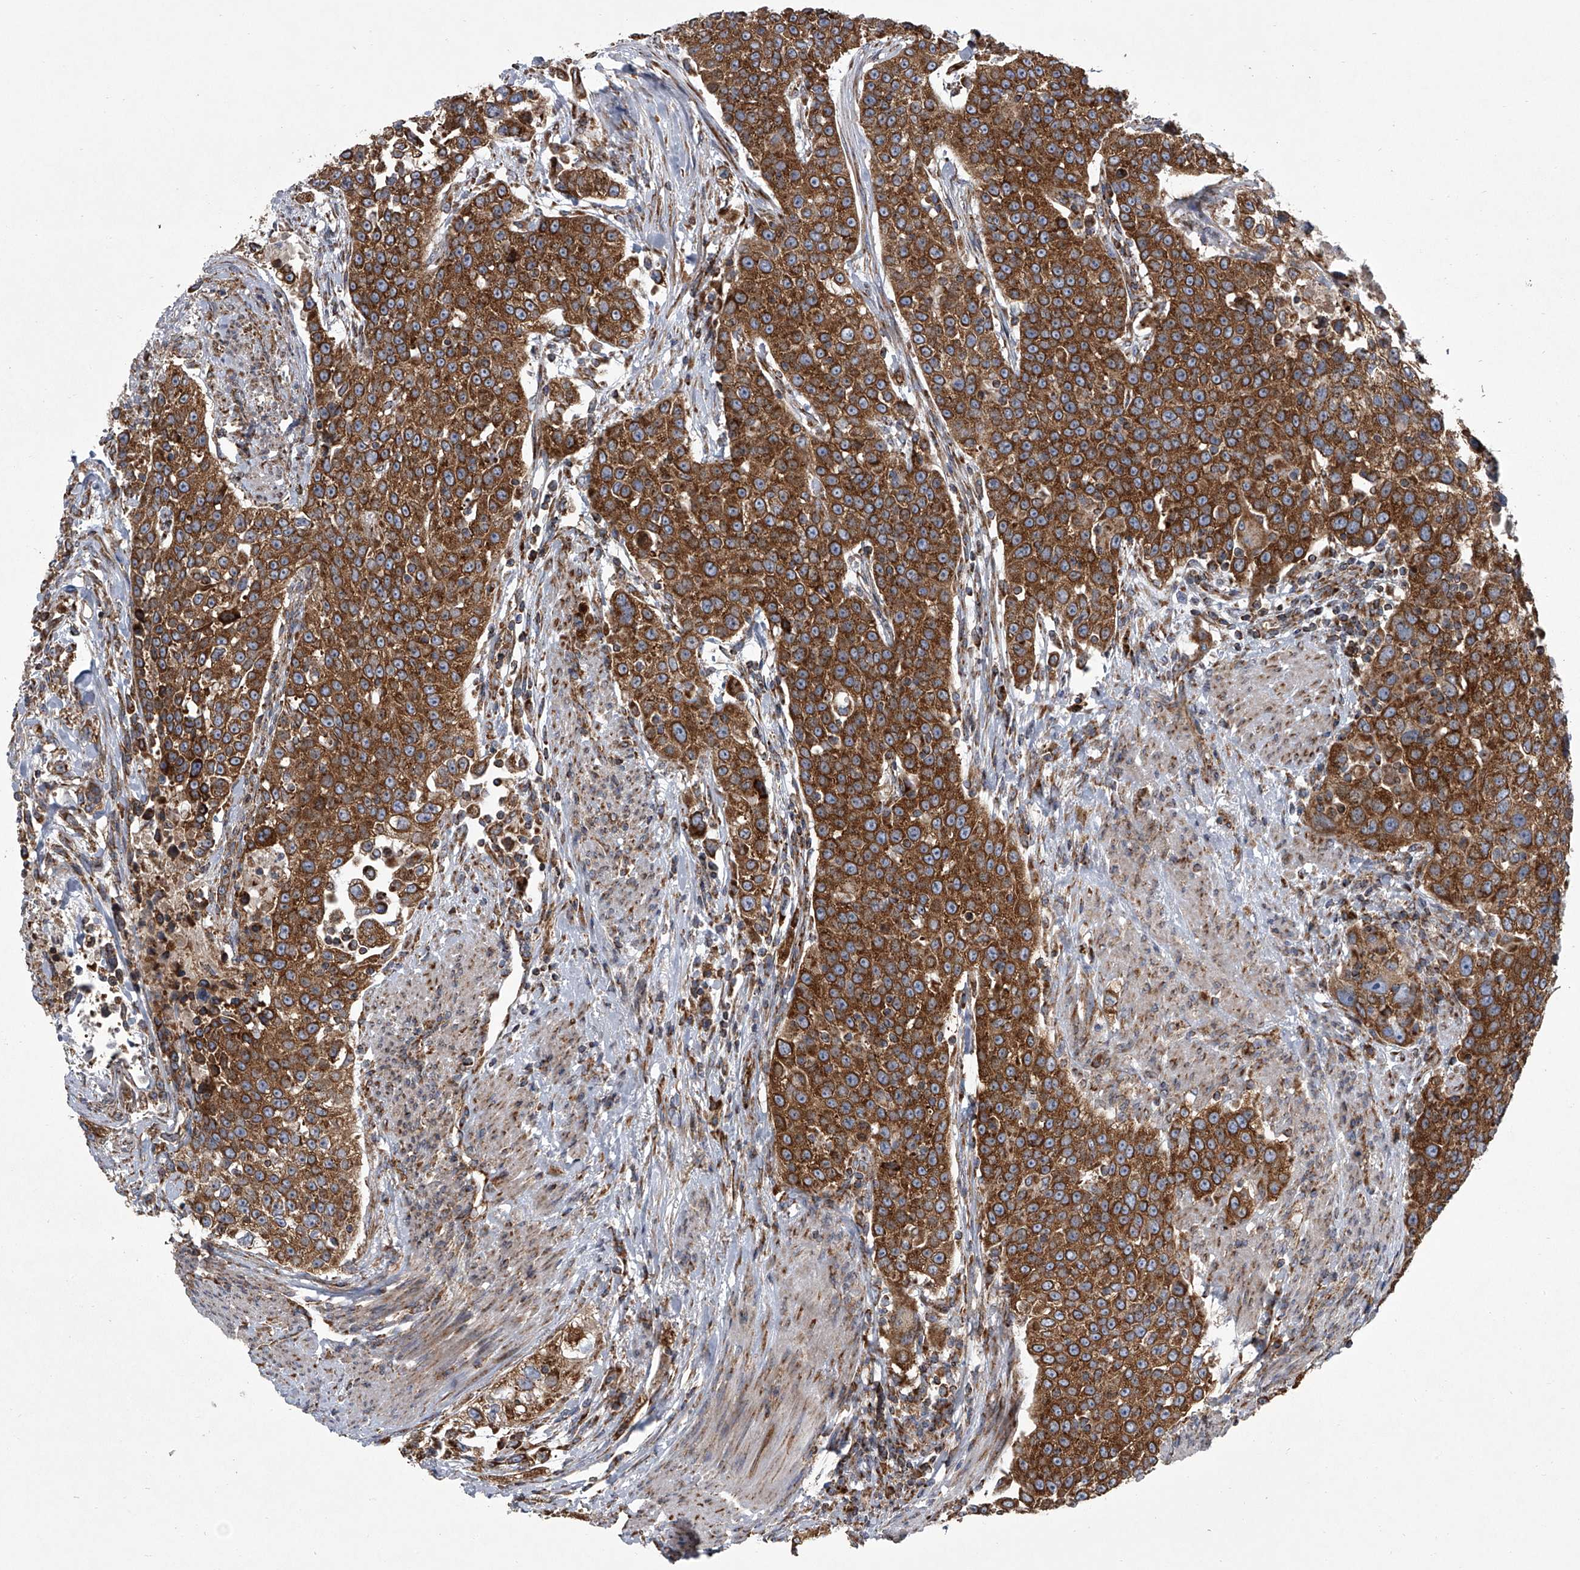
{"staining": {"intensity": "strong", "quantity": ">75%", "location": "cytoplasmic/membranous"}, "tissue": "urothelial cancer", "cell_type": "Tumor cells", "image_type": "cancer", "snomed": [{"axis": "morphology", "description": "Urothelial carcinoma, High grade"}, {"axis": "topography", "description": "Urinary bladder"}], "caption": "A high-resolution photomicrograph shows immunohistochemistry staining of urothelial cancer, which exhibits strong cytoplasmic/membranous expression in about >75% of tumor cells. The staining was performed using DAB, with brown indicating positive protein expression. Nuclei are stained blue with hematoxylin.", "gene": "ZC3H15", "patient": {"sex": "female", "age": 80}}